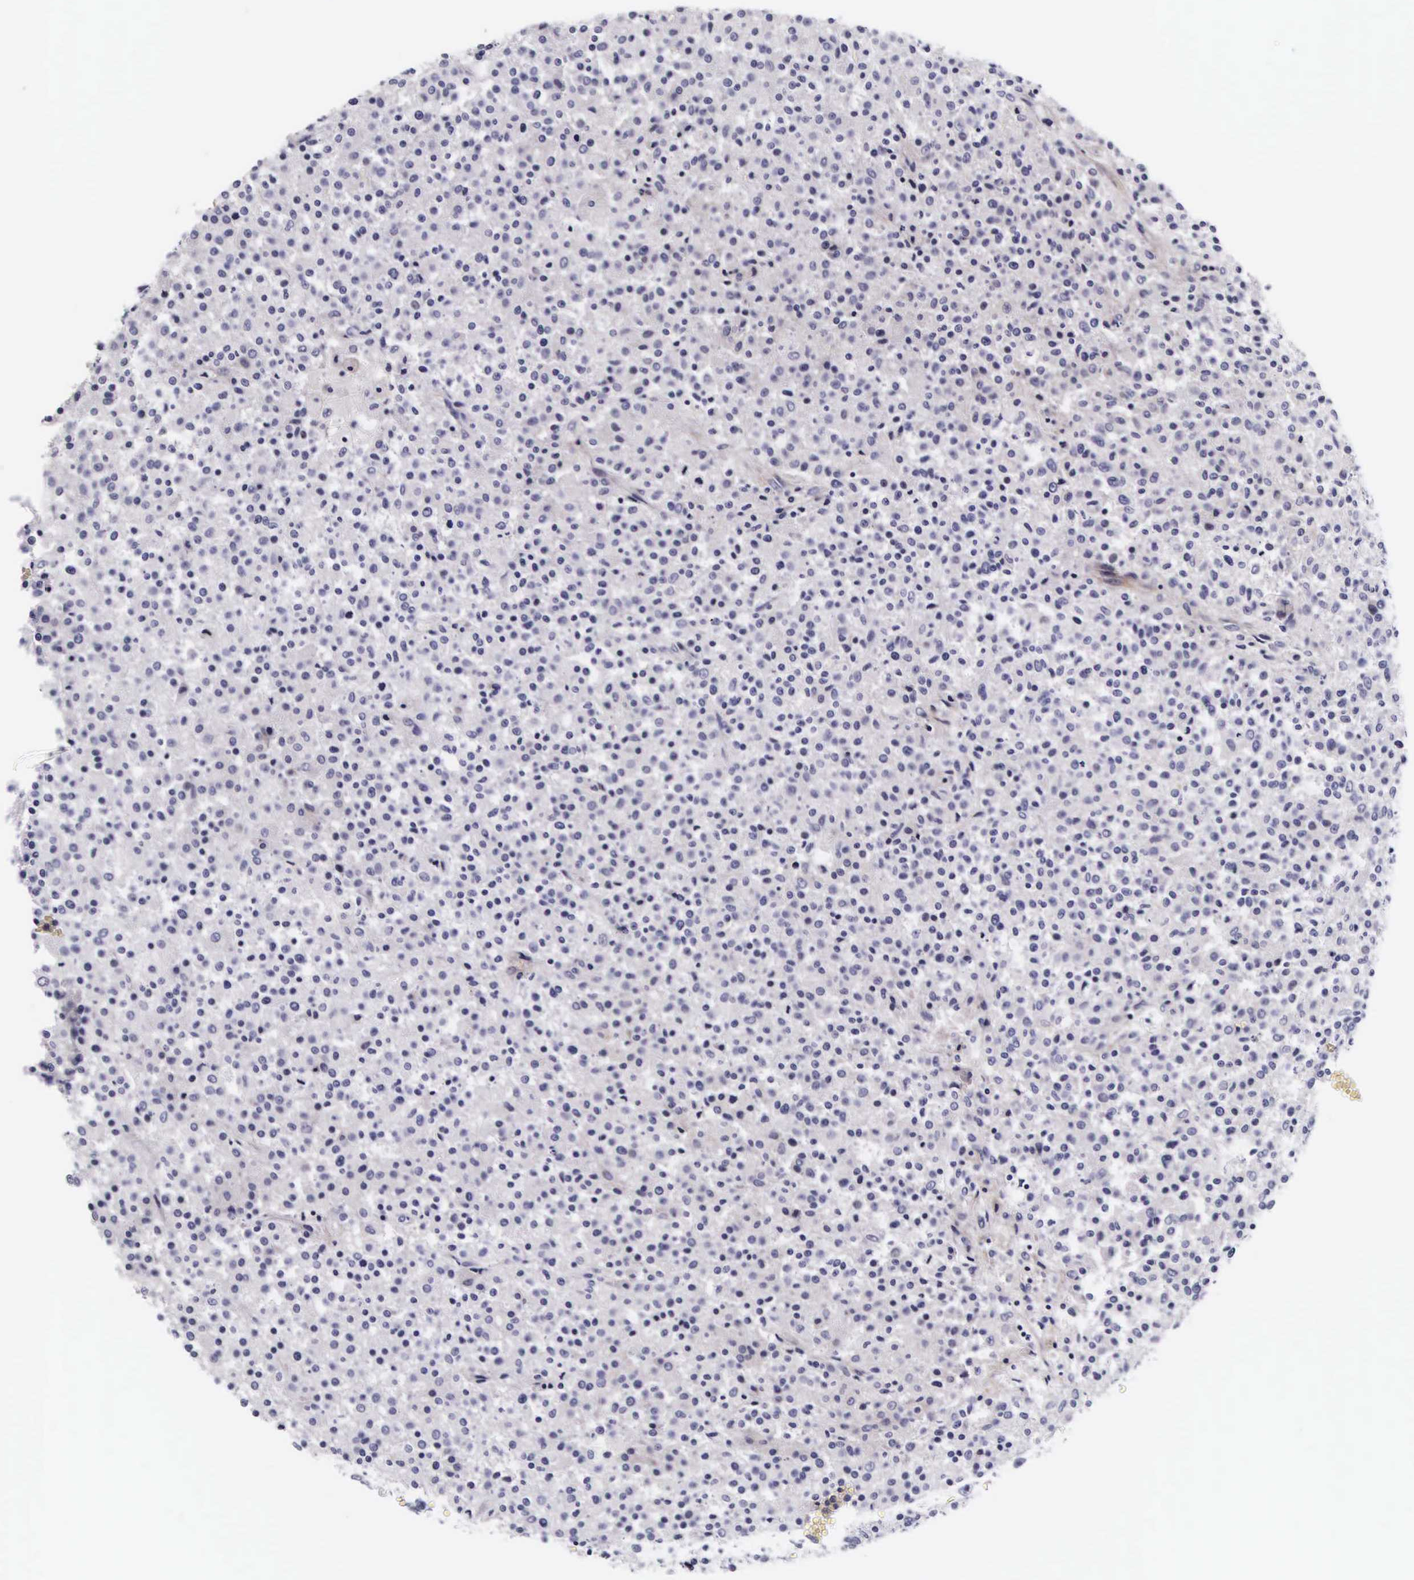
{"staining": {"intensity": "negative", "quantity": "none", "location": "none"}, "tissue": "testis cancer", "cell_type": "Tumor cells", "image_type": "cancer", "snomed": [{"axis": "morphology", "description": "Seminoma, NOS"}, {"axis": "topography", "description": "Testis"}], "caption": "Immunohistochemistry (IHC) of seminoma (testis) displays no staining in tumor cells.", "gene": "UPRT", "patient": {"sex": "male", "age": 59}}